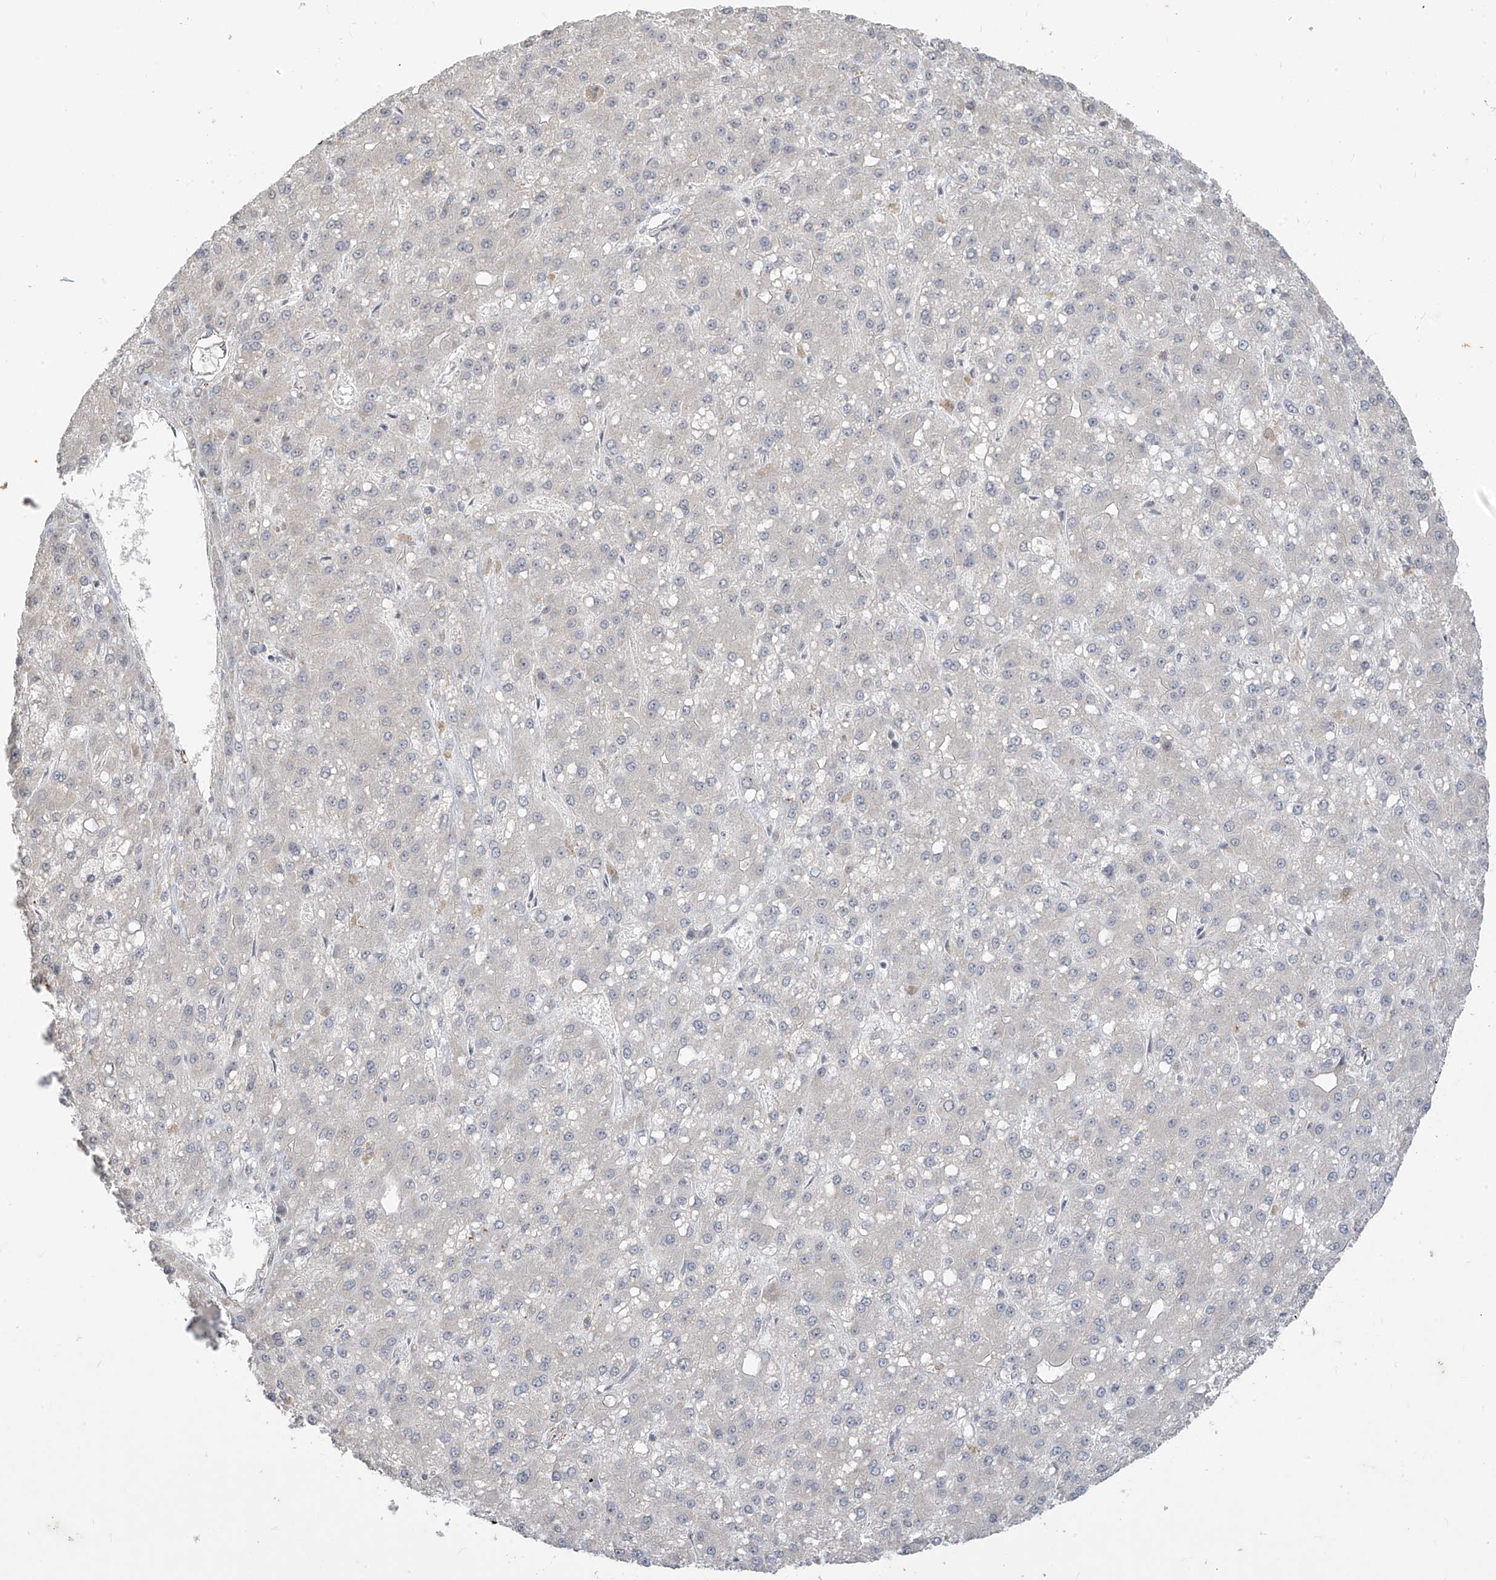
{"staining": {"intensity": "negative", "quantity": "none", "location": "none"}, "tissue": "liver cancer", "cell_type": "Tumor cells", "image_type": "cancer", "snomed": [{"axis": "morphology", "description": "Carcinoma, Hepatocellular, NOS"}, {"axis": "topography", "description": "Liver"}], "caption": "Micrograph shows no significant protein staining in tumor cells of liver cancer.", "gene": "DGKQ", "patient": {"sex": "male", "age": 67}}